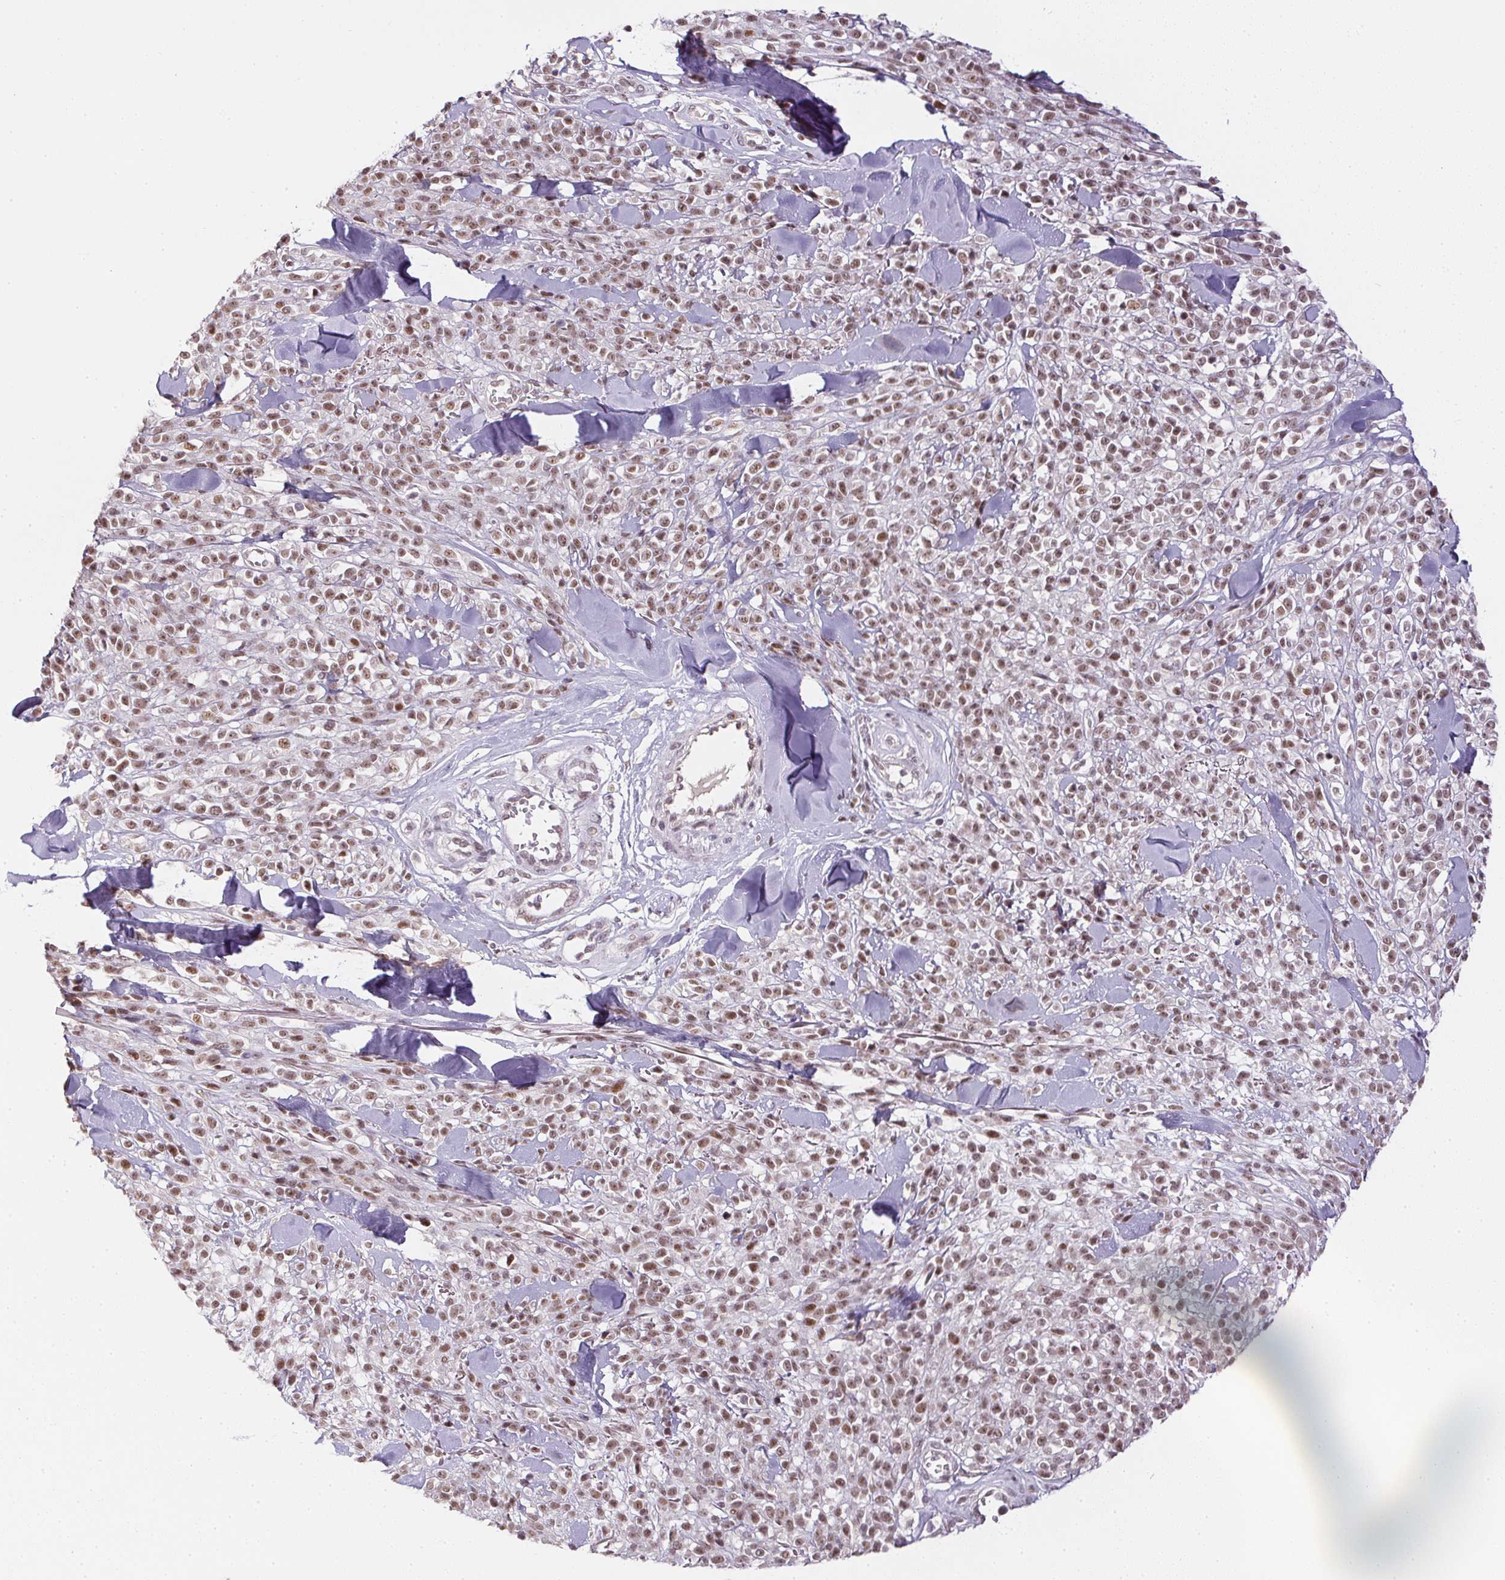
{"staining": {"intensity": "moderate", "quantity": ">75%", "location": "nuclear"}, "tissue": "melanoma", "cell_type": "Tumor cells", "image_type": "cancer", "snomed": [{"axis": "morphology", "description": "Malignant melanoma, NOS"}, {"axis": "topography", "description": "Skin"}, {"axis": "topography", "description": "Skin of trunk"}], "caption": "IHC (DAB (3,3'-diaminobenzidine)) staining of melanoma demonstrates moderate nuclear protein staining in approximately >75% of tumor cells.", "gene": "KDM4D", "patient": {"sex": "male", "age": 74}}